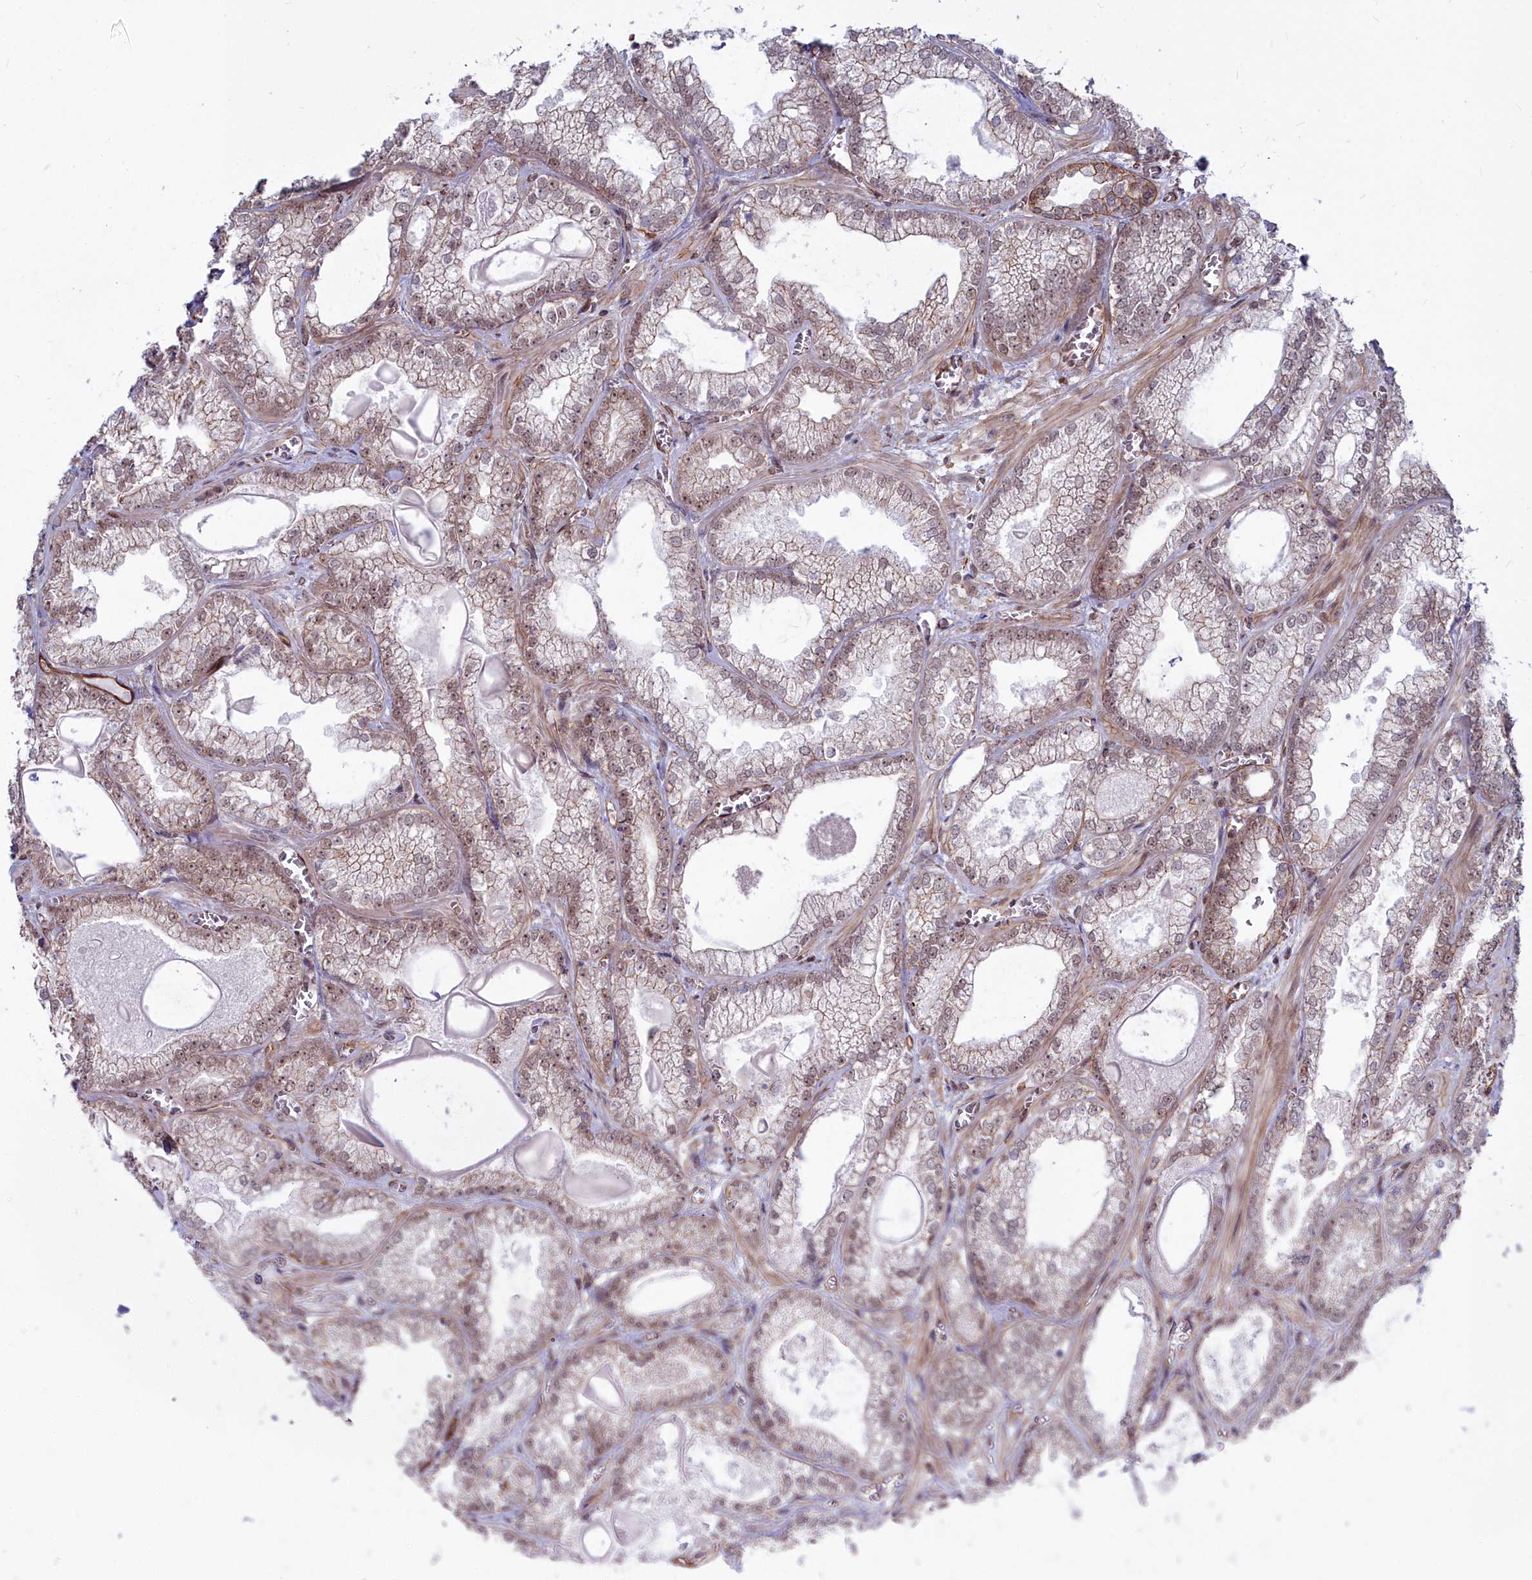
{"staining": {"intensity": "moderate", "quantity": ">75%", "location": "nuclear"}, "tissue": "prostate cancer", "cell_type": "Tumor cells", "image_type": "cancer", "snomed": [{"axis": "morphology", "description": "Adenocarcinoma, Low grade"}, {"axis": "topography", "description": "Prostate"}], "caption": "IHC photomicrograph of neoplastic tissue: human prostate low-grade adenocarcinoma stained using immunohistochemistry reveals medium levels of moderate protein expression localized specifically in the nuclear of tumor cells, appearing as a nuclear brown color.", "gene": "YJU2", "patient": {"sex": "male", "age": 57}}